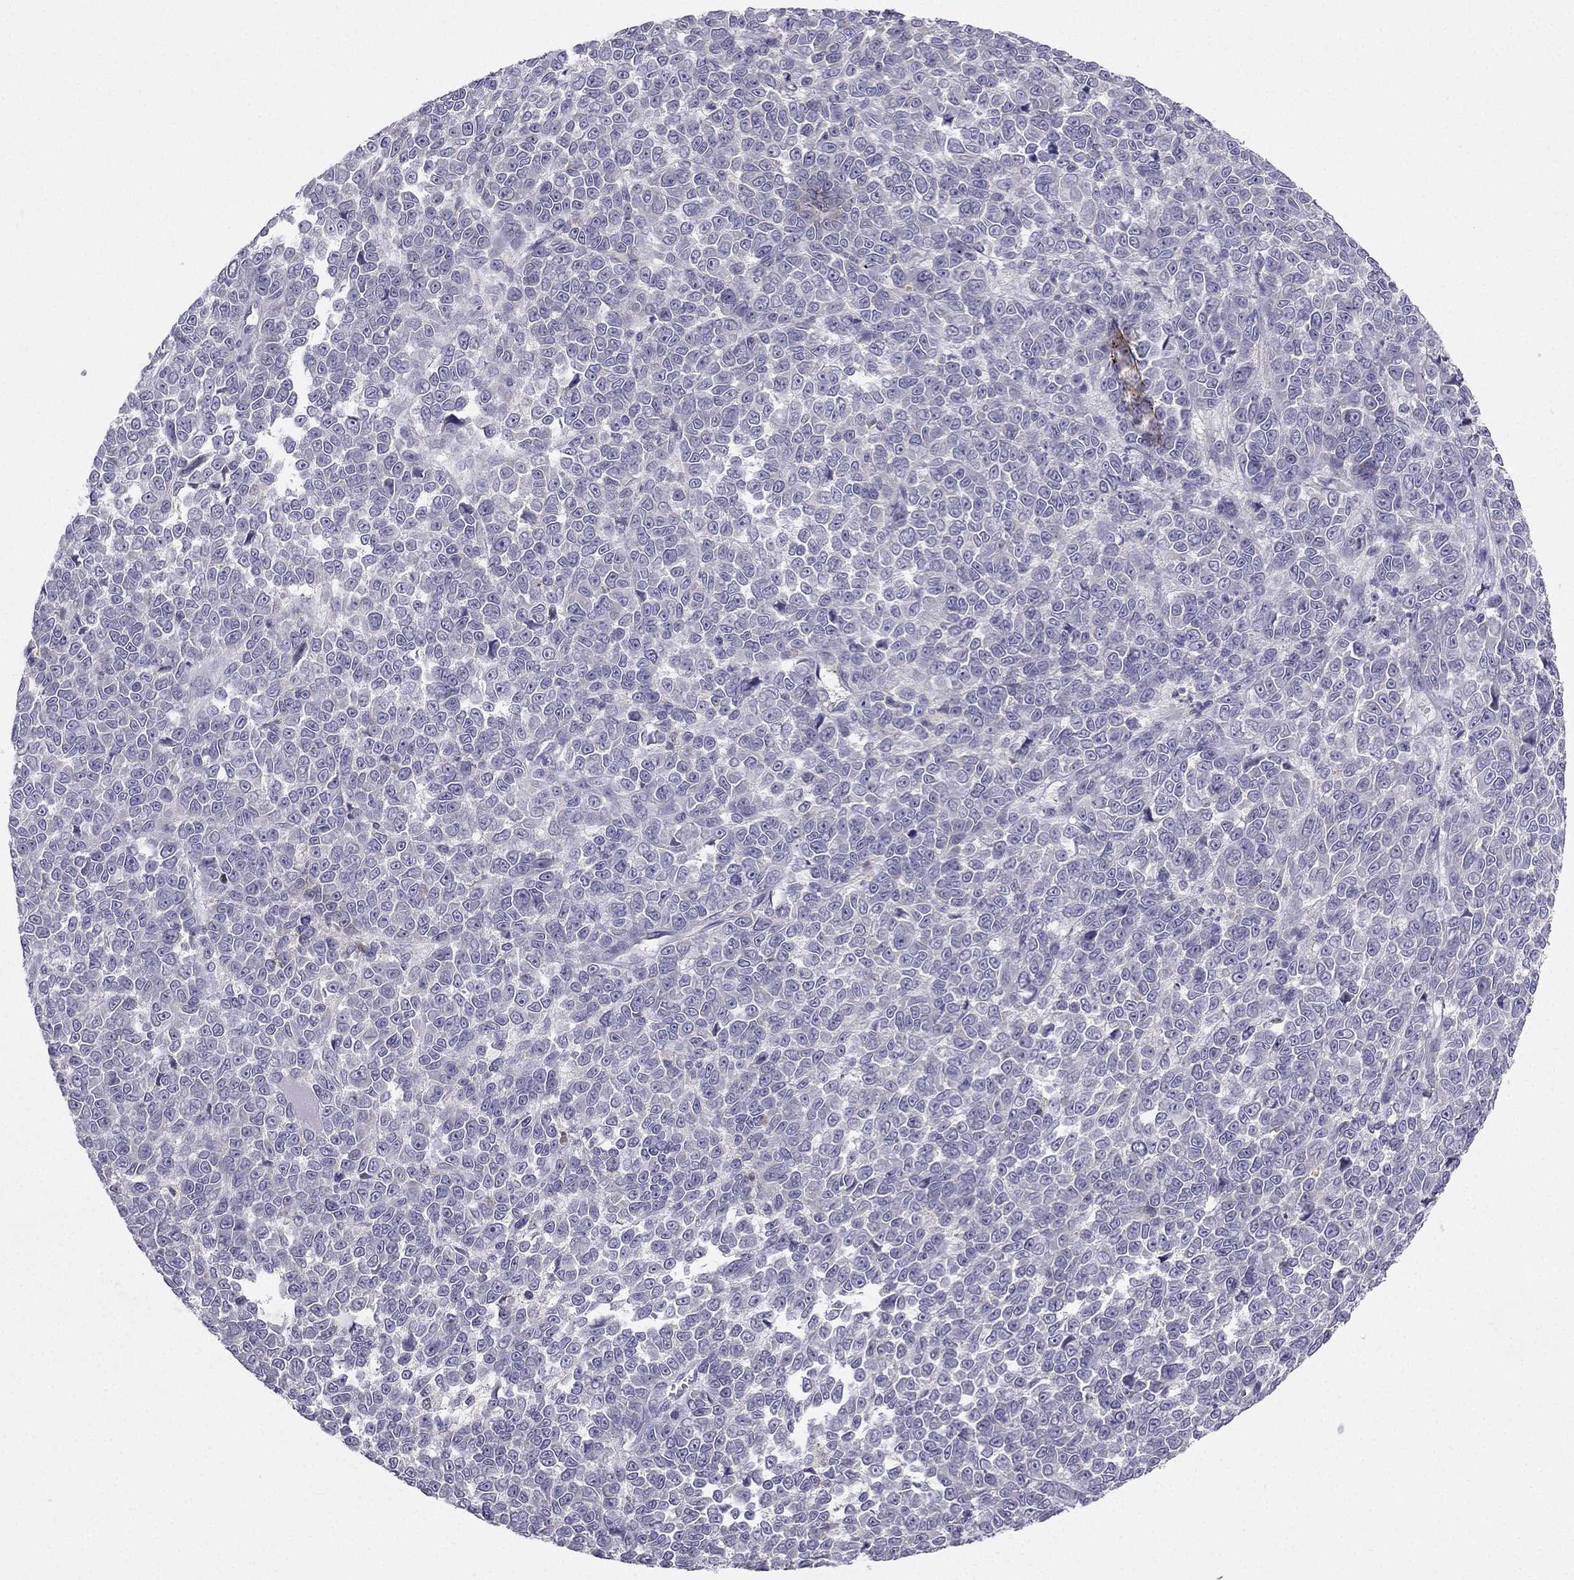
{"staining": {"intensity": "negative", "quantity": "none", "location": "none"}, "tissue": "melanoma", "cell_type": "Tumor cells", "image_type": "cancer", "snomed": [{"axis": "morphology", "description": "Malignant melanoma, NOS"}, {"axis": "topography", "description": "Skin"}], "caption": "Tumor cells are negative for brown protein staining in malignant melanoma.", "gene": "SYT5", "patient": {"sex": "female", "age": 95}}